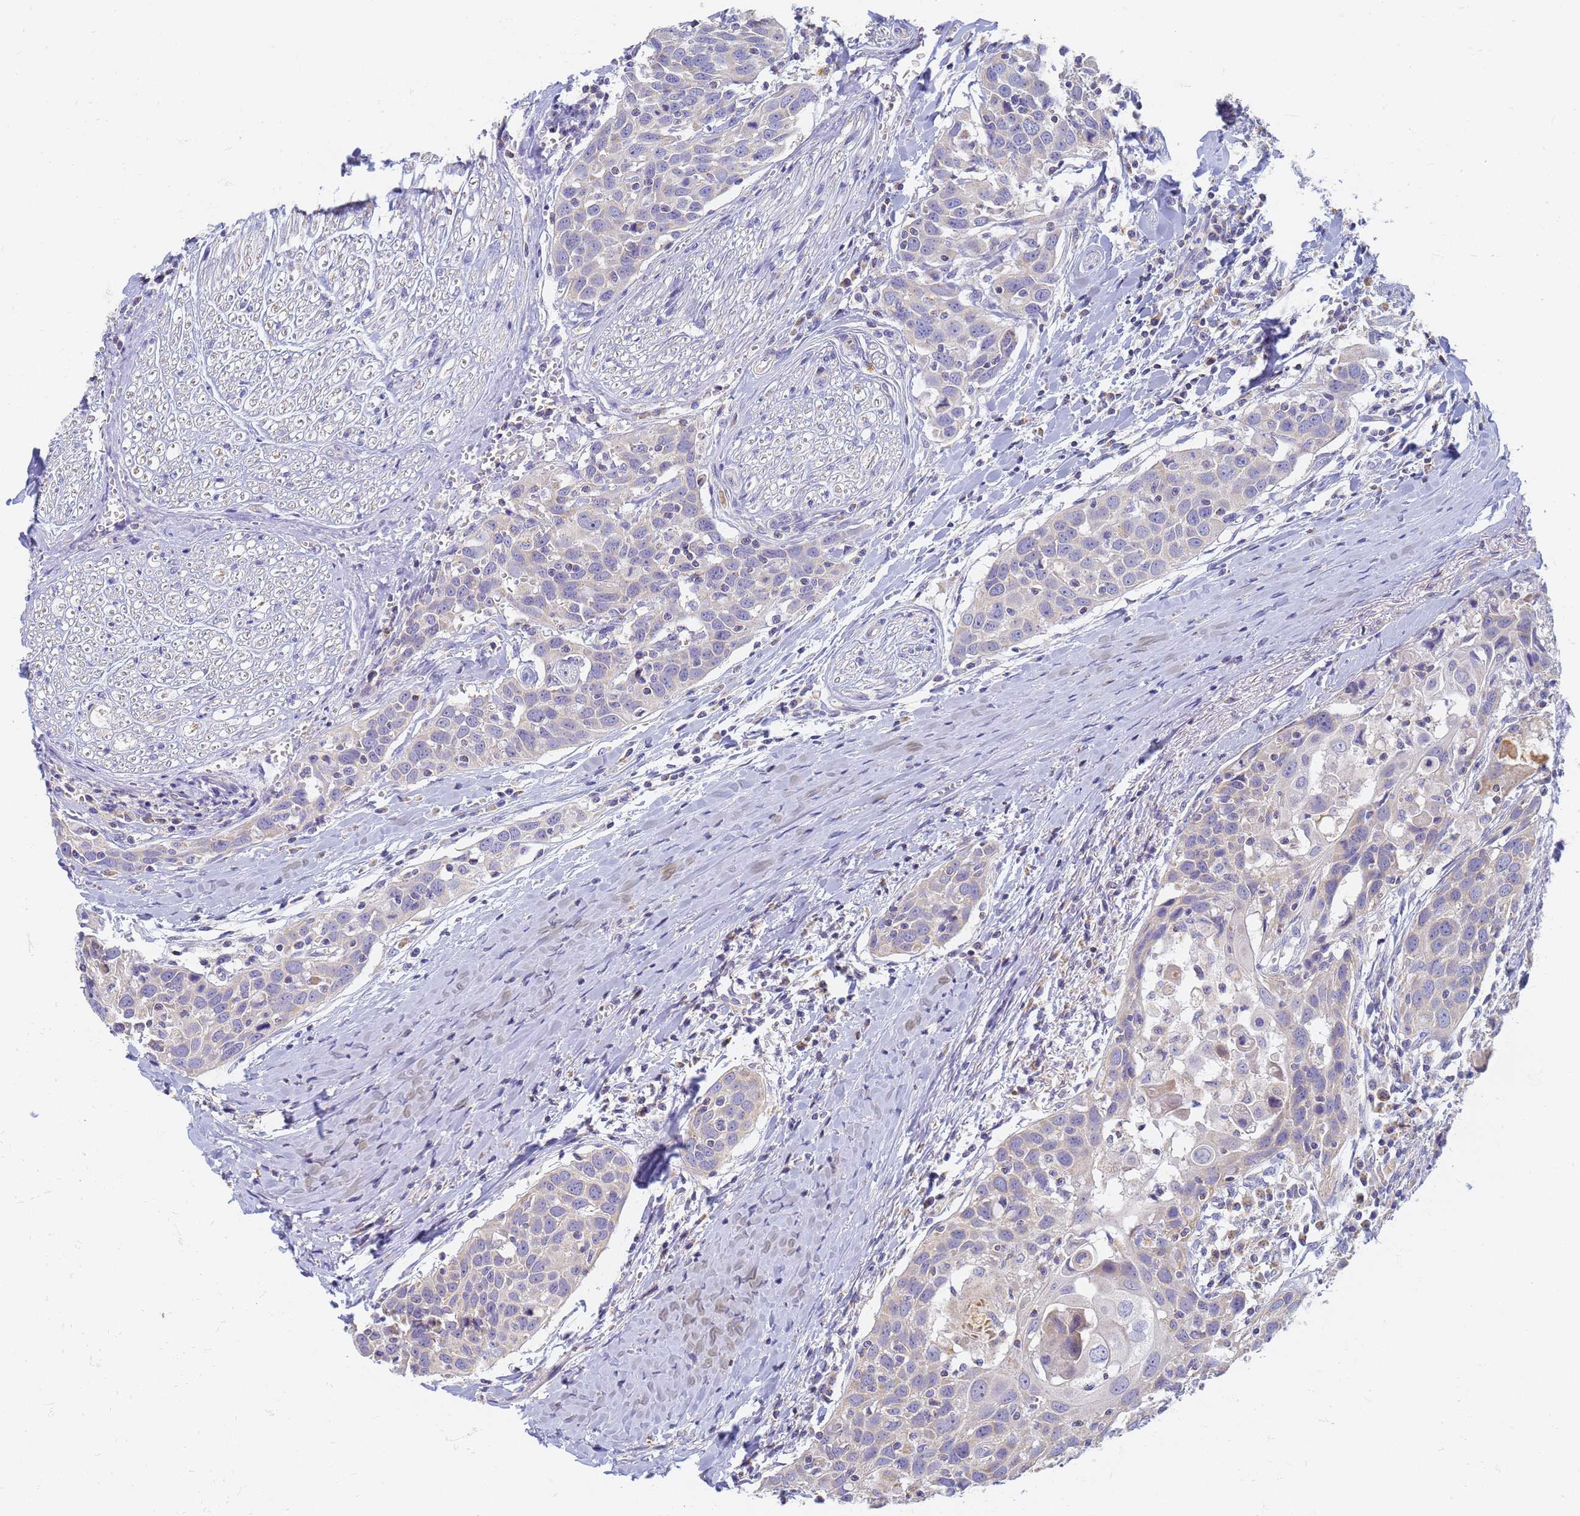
{"staining": {"intensity": "negative", "quantity": "none", "location": "none"}, "tissue": "head and neck cancer", "cell_type": "Tumor cells", "image_type": "cancer", "snomed": [{"axis": "morphology", "description": "Squamous cell carcinoma, NOS"}, {"axis": "topography", "description": "Oral tissue"}, {"axis": "topography", "description": "Head-Neck"}], "caption": "Head and neck squamous cell carcinoma stained for a protein using immunohistochemistry (IHC) exhibits no positivity tumor cells.", "gene": "UTP23", "patient": {"sex": "female", "age": 50}}